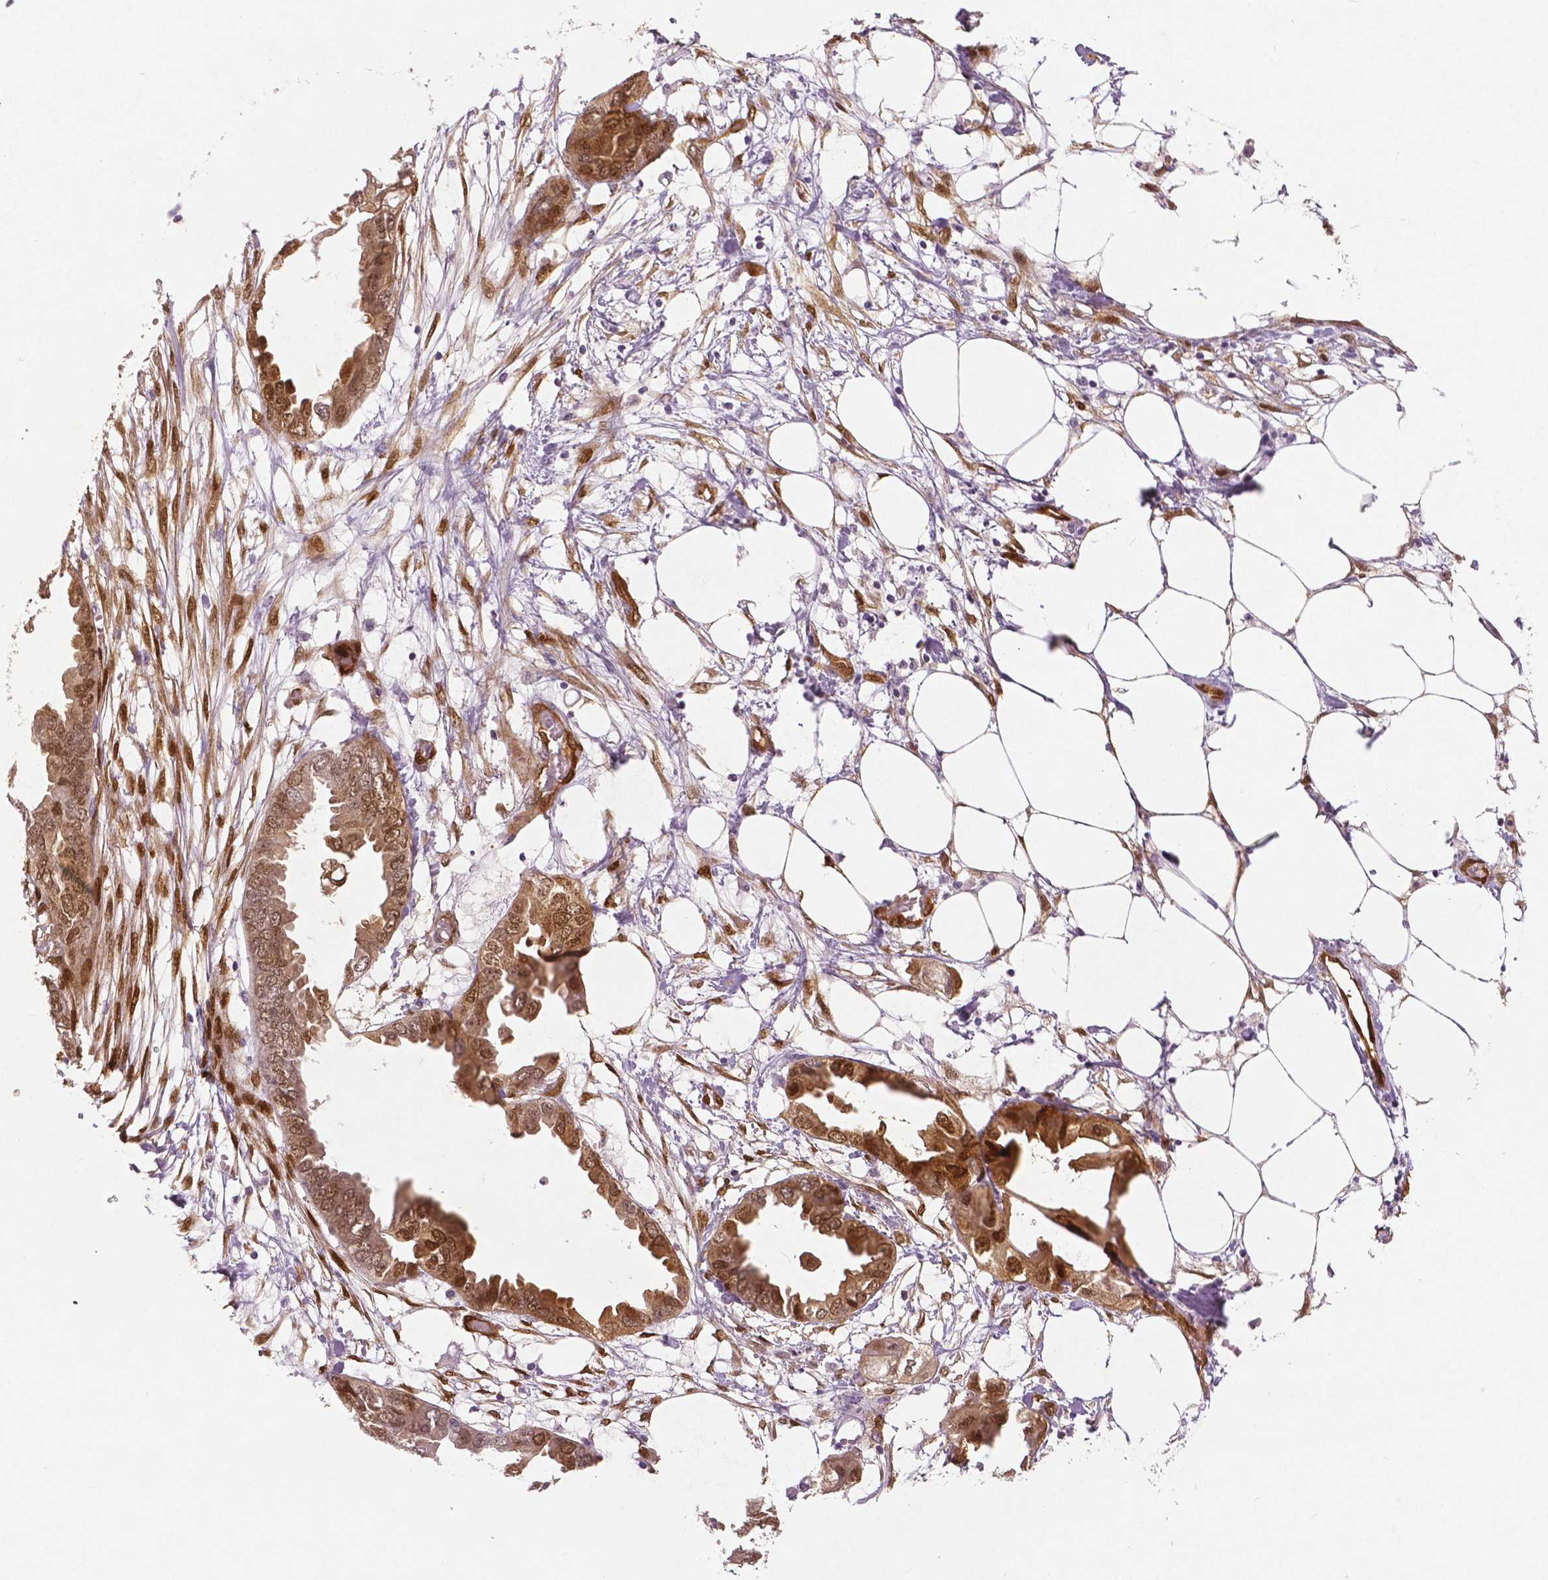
{"staining": {"intensity": "moderate", "quantity": ">75%", "location": "cytoplasmic/membranous,nuclear"}, "tissue": "endometrial cancer", "cell_type": "Tumor cells", "image_type": "cancer", "snomed": [{"axis": "morphology", "description": "Adenocarcinoma, NOS"}, {"axis": "morphology", "description": "Adenocarcinoma, metastatic, NOS"}, {"axis": "topography", "description": "Adipose tissue"}, {"axis": "topography", "description": "Endometrium"}], "caption": "This is an image of immunohistochemistry (IHC) staining of endometrial cancer, which shows moderate positivity in the cytoplasmic/membranous and nuclear of tumor cells.", "gene": "WWTR1", "patient": {"sex": "female", "age": 67}}